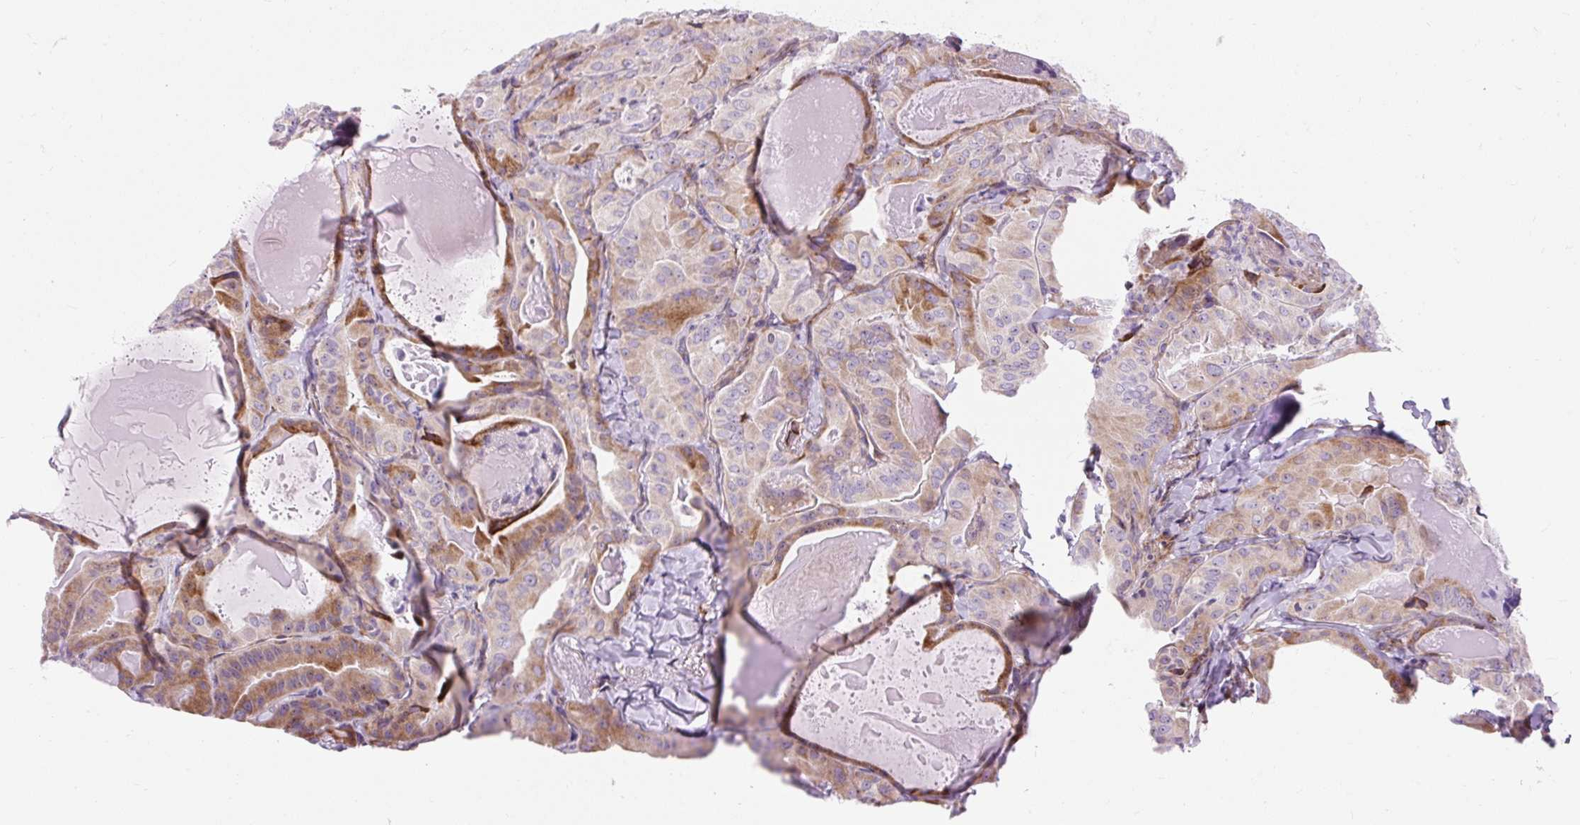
{"staining": {"intensity": "moderate", "quantity": "<25%", "location": "cytoplasmic/membranous"}, "tissue": "thyroid cancer", "cell_type": "Tumor cells", "image_type": "cancer", "snomed": [{"axis": "morphology", "description": "Papillary adenocarcinoma, NOS"}, {"axis": "topography", "description": "Thyroid gland"}], "caption": "Papillary adenocarcinoma (thyroid) tissue displays moderate cytoplasmic/membranous staining in about <25% of tumor cells, visualized by immunohistochemistry.", "gene": "CISD3", "patient": {"sex": "female", "age": 68}}